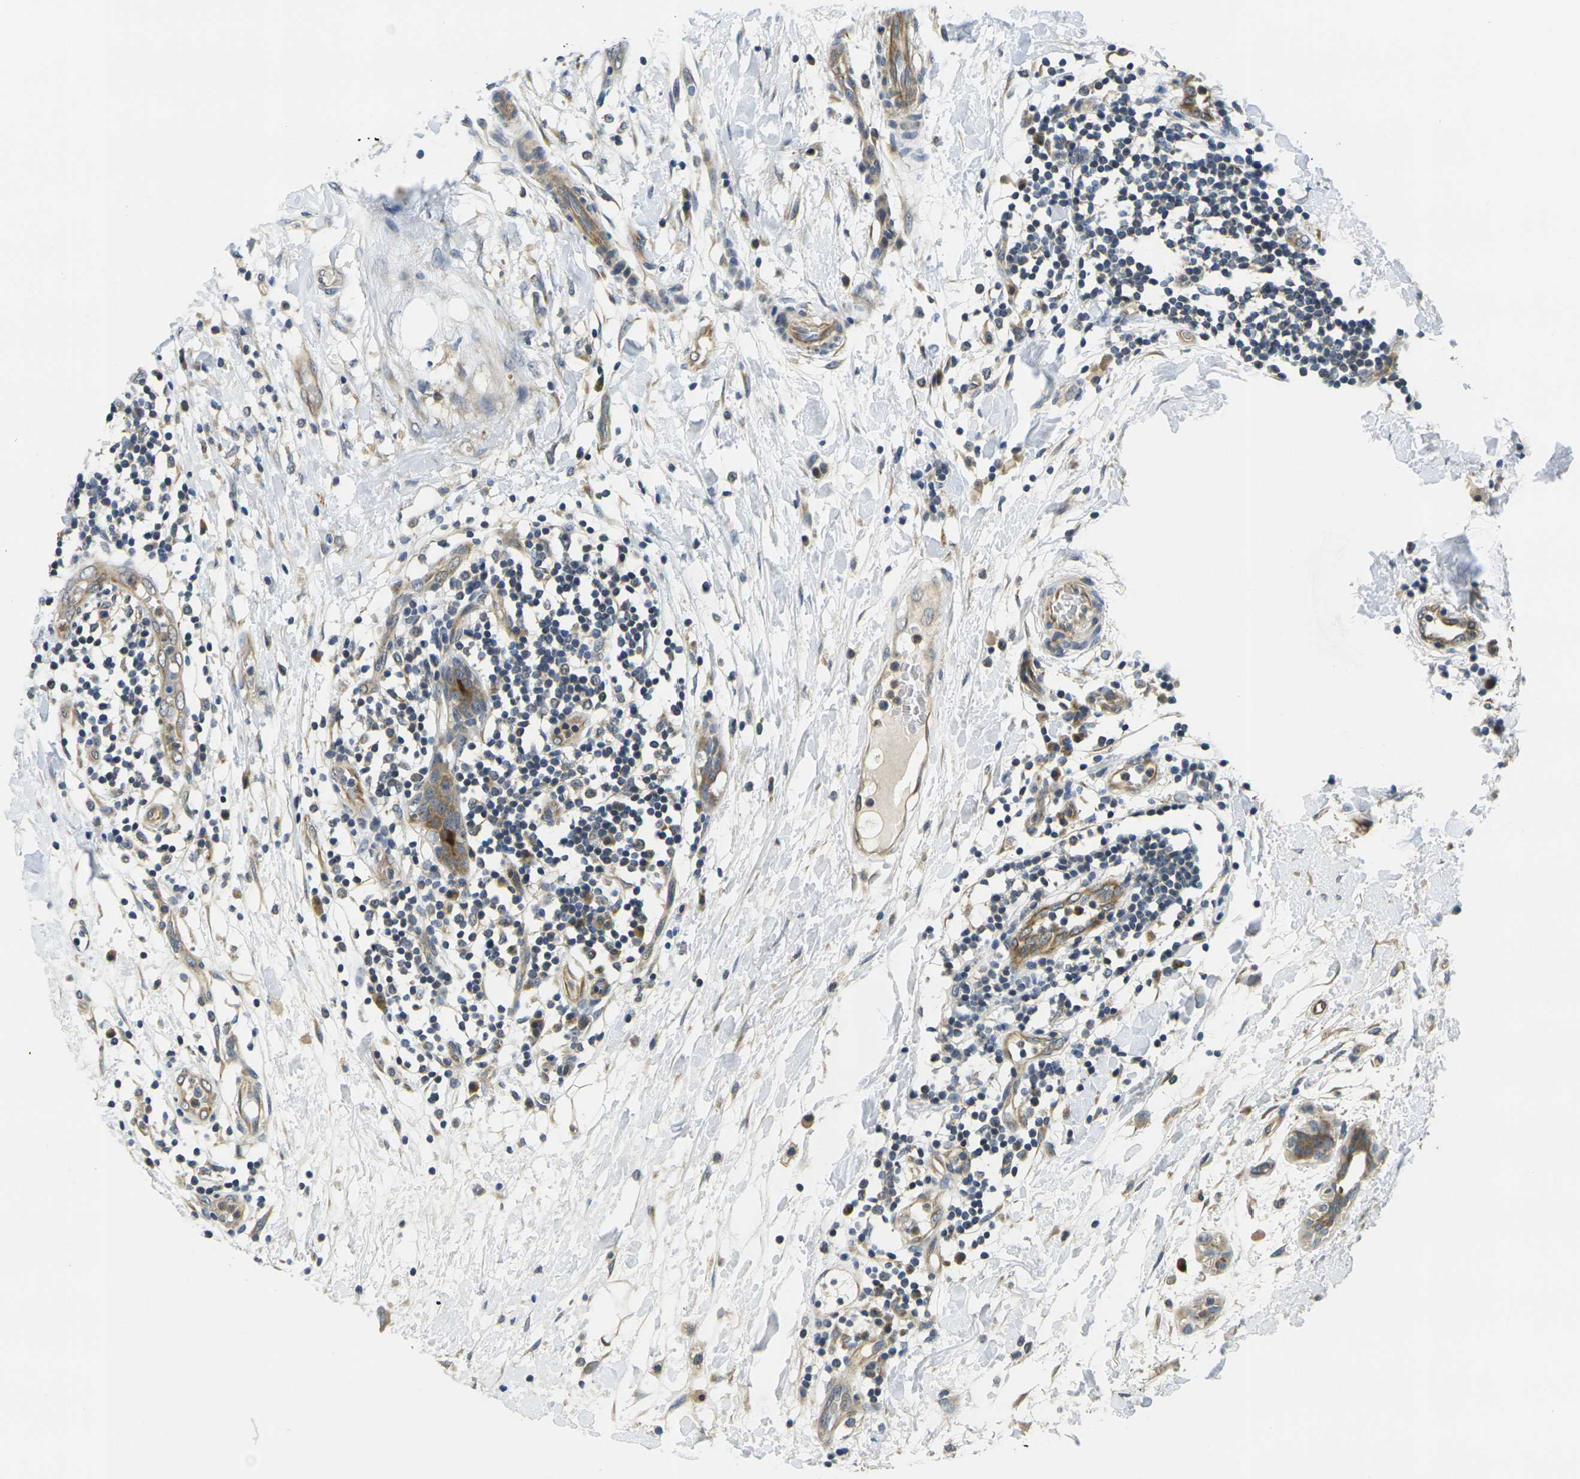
{"staining": {"intensity": "moderate", "quantity": ">75%", "location": "cytoplasmic/membranous"}, "tissue": "breast cancer", "cell_type": "Tumor cells", "image_type": "cancer", "snomed": [{"axis": "morphology", "description": "Duct carcinoma"}, {"axis": "topography", "description": "Breast"}], "caption": "Protein staining demonstrates moderate cytoplasmic/membranous expression in about >75% of tumor cells in breast cancer. Immunohistochemistry stains the protein in brown and the nuclei are stained blue.", "gene": "MINAR2", "patient": {"sex": "female", "age": 40}}